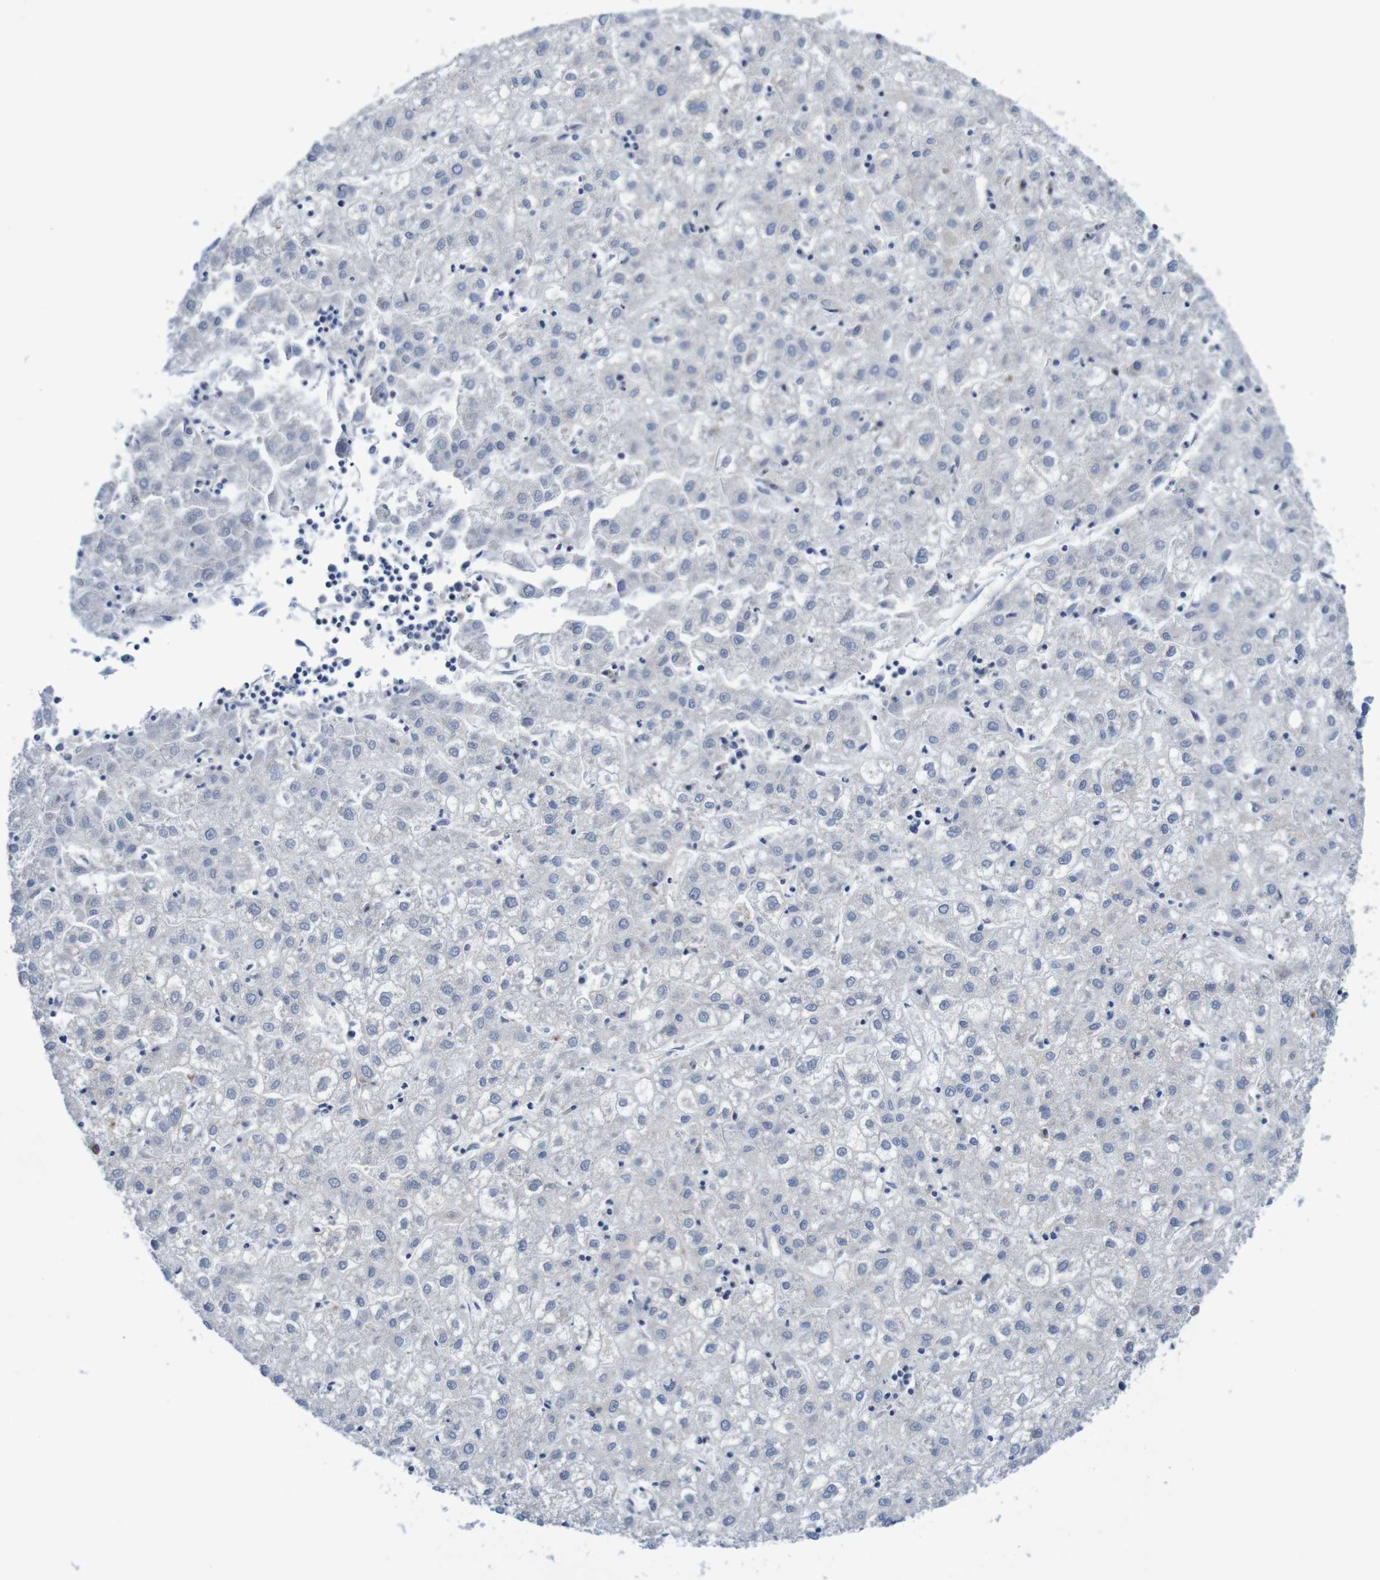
{"staining": {"intensity": "negative", "quantity": "none", "location": "none"}, "tissue": "liver cancer", "cell_type": "Tumor cells", "image_type": "cancer", "snomed": [{"axis": "morphology", "description": "Carcinoma, Hepatocellular, NOS"}, {"axis": "topography", "description": "Liver"}], "caption": "Hepatocellular carcinoma (liver) stained for a protein using immunohistochemistry (IHC) demonstrates no staining tumor cells.", "gene": "CPED1", "patient": {"sex": "male", "age": 72}}